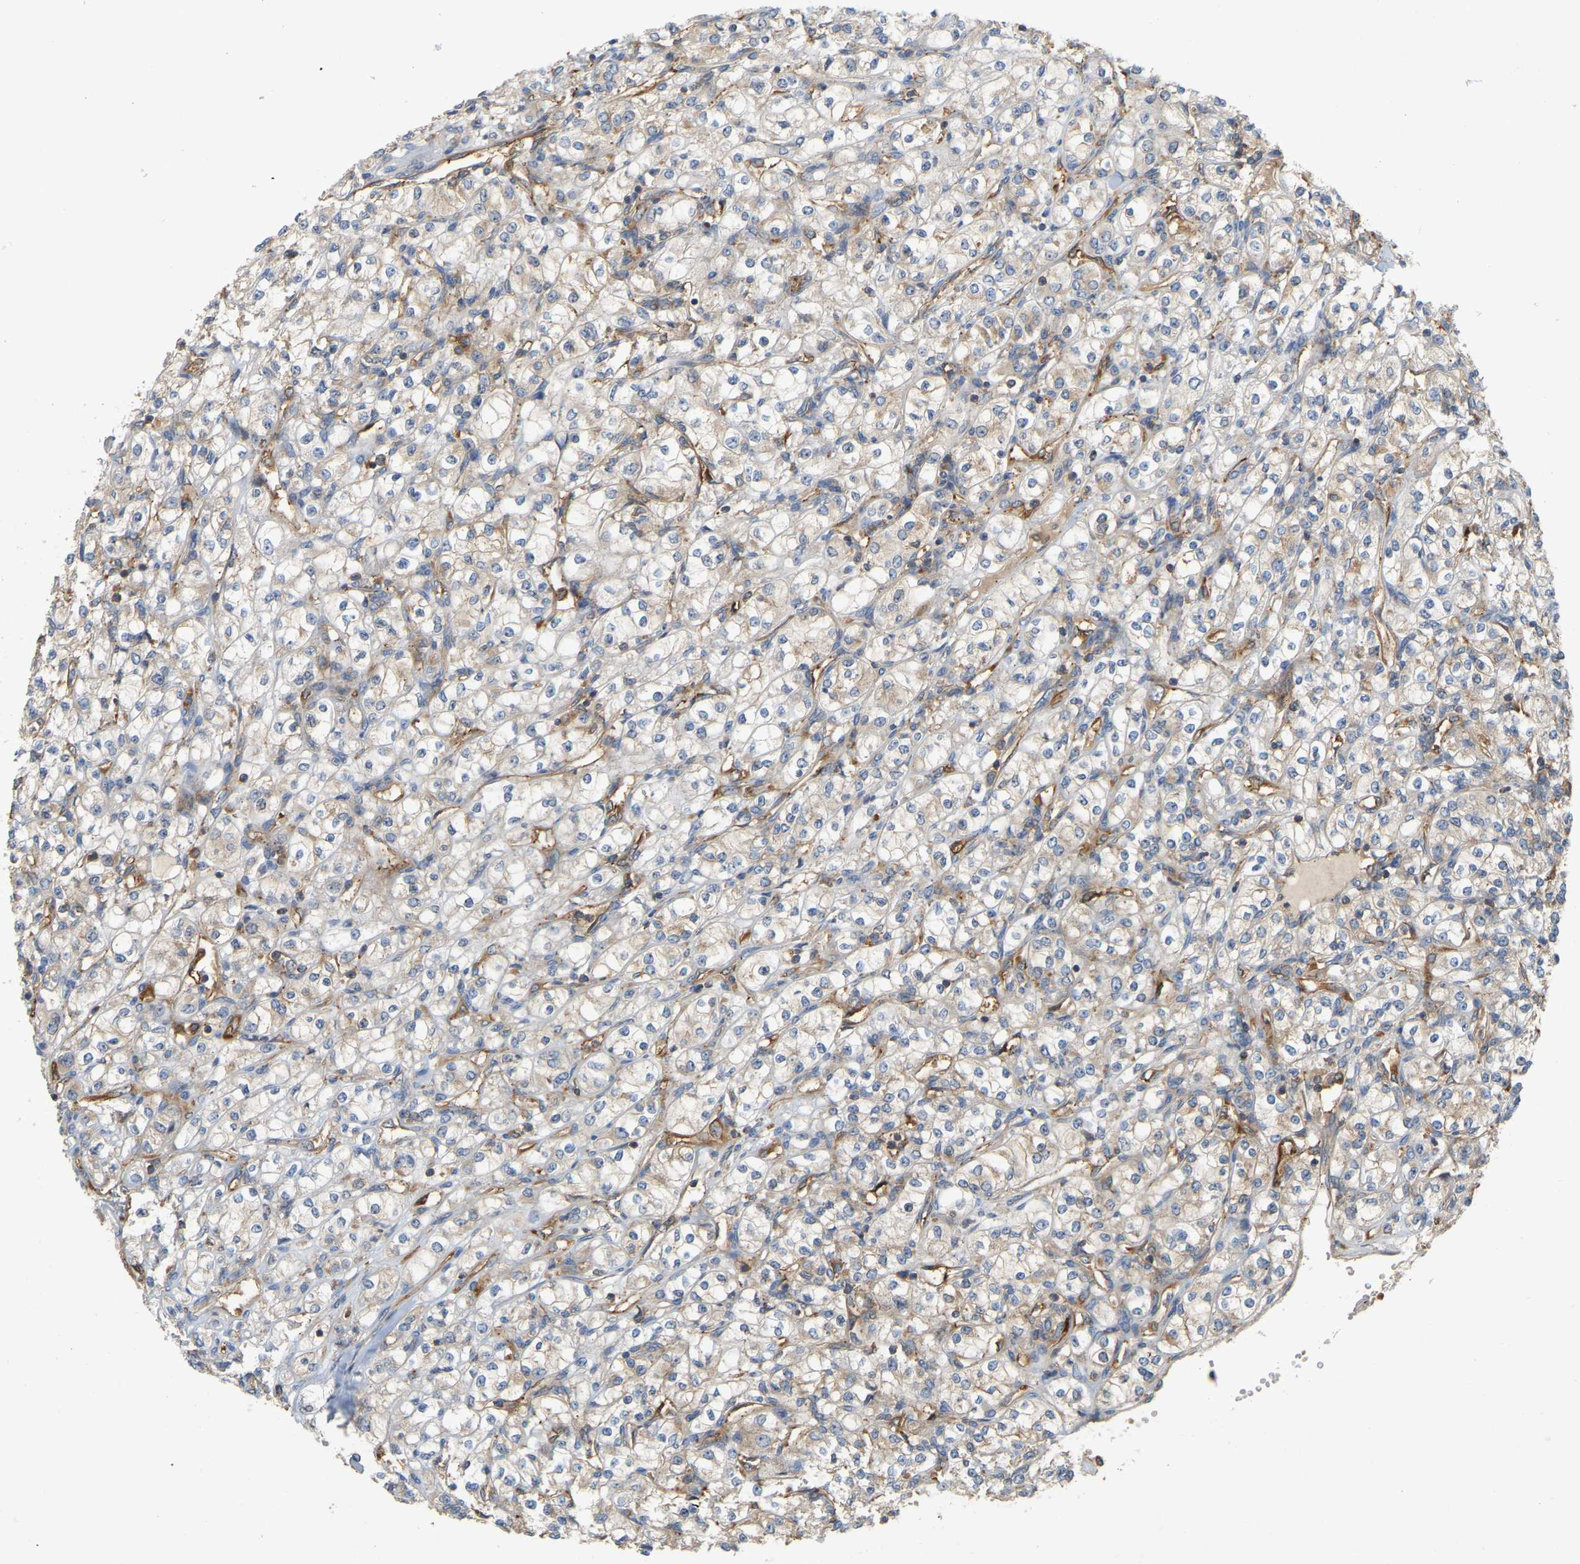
{"staining": {"intensity": "weak", "quantity": "<25%", "location": "cytoplasmic/membranous"}, "tissue": "renal cancer", "cell_type": "Tumor cells", "image_type": "cancer", "snomed": [{"axis": "morphology", "description": "Adenocarcinoma, NOS"}, {"axis": "topography", "description": "Kidney"}], "caption": "The photomicrograph demonstrates no significant expression in tumor cells of renal cancer.", "gene": "AKAP13", "patient": {"sex": "male", "age": 77}}